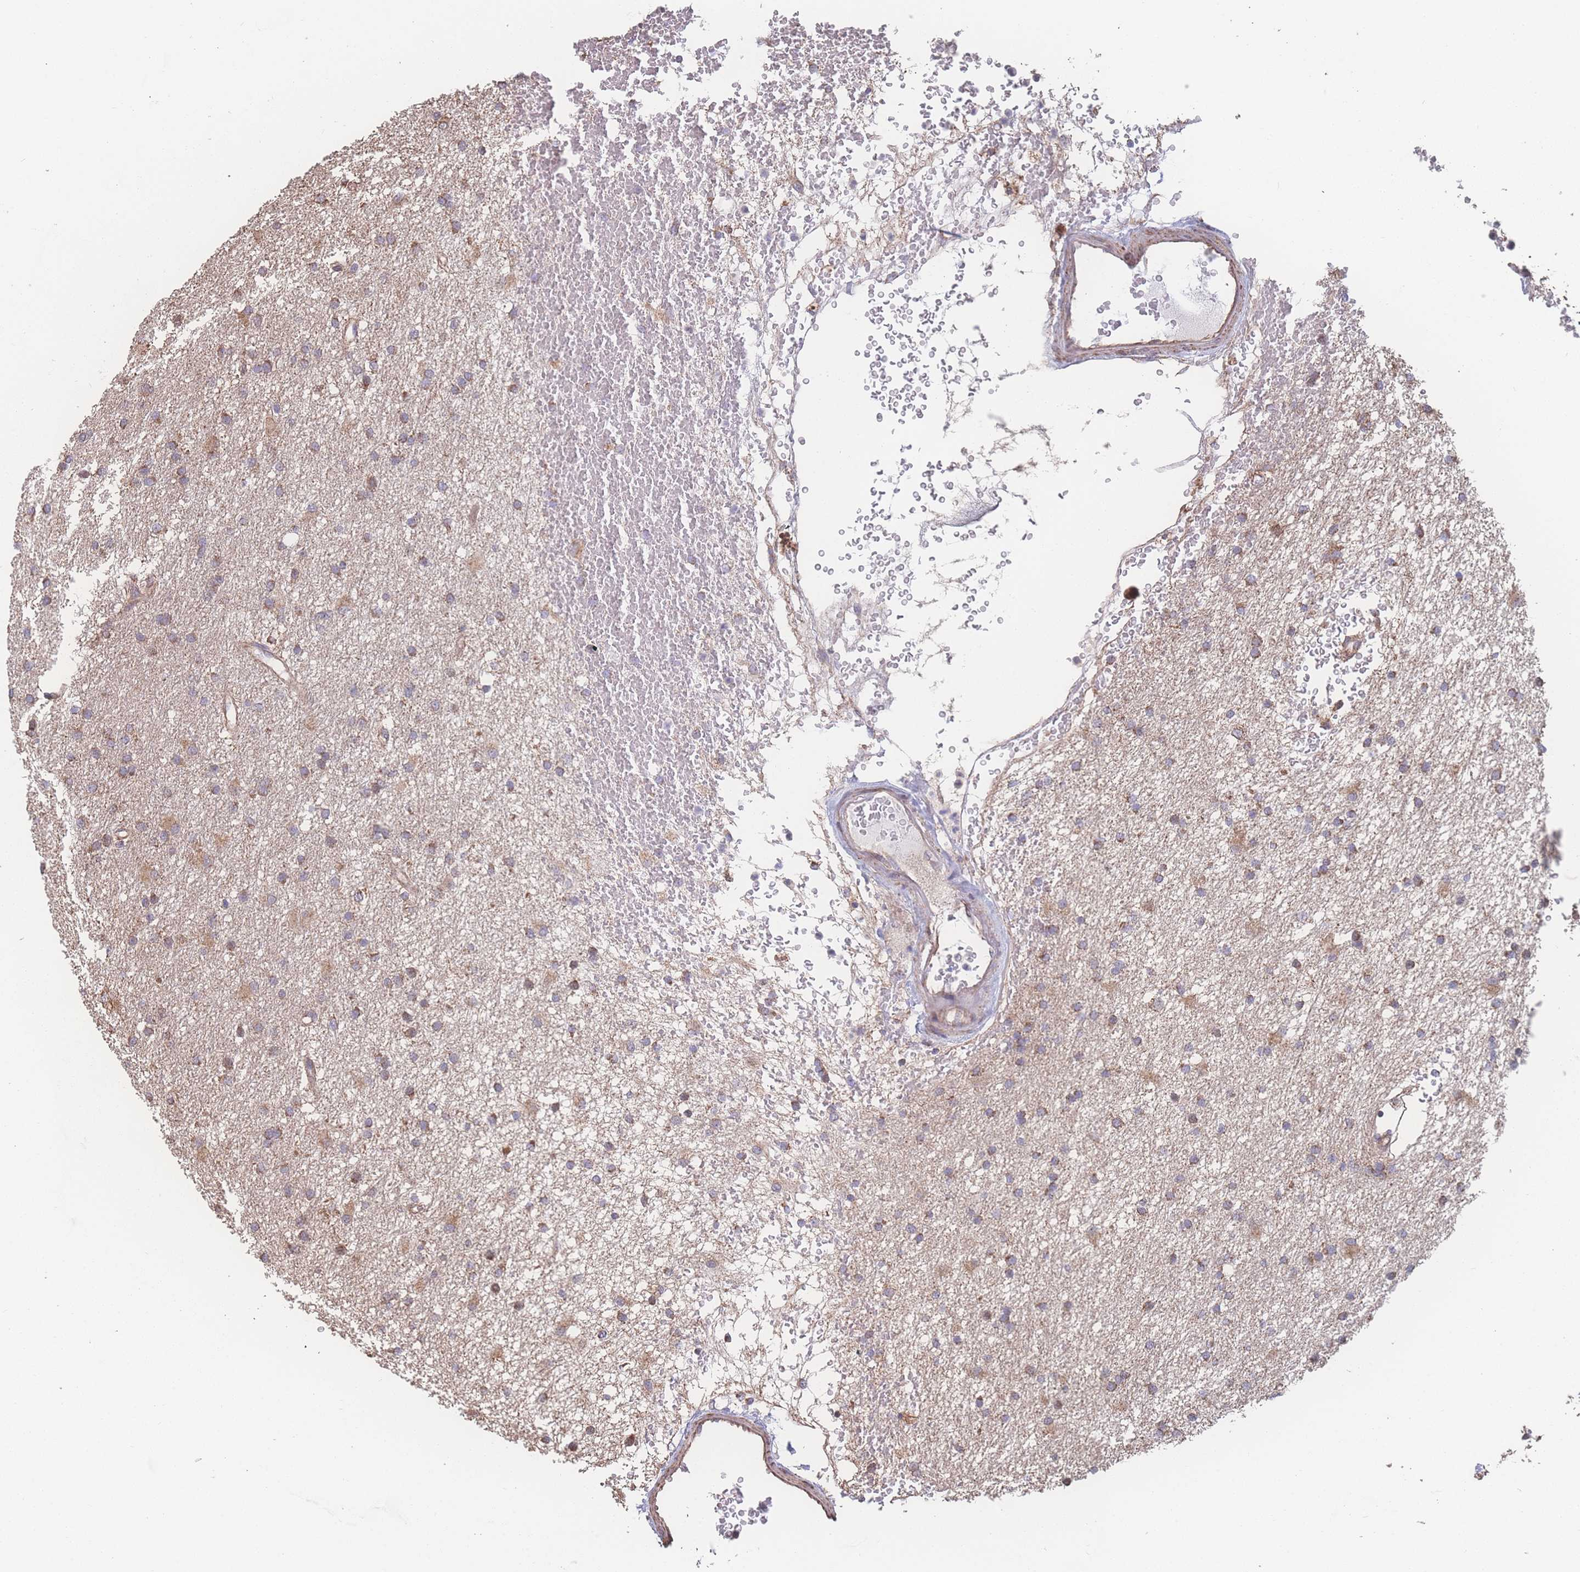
{"staining": {"intensity": "moderate", "quantity": "25%-75%", "location": "cytoplasmic/membranous"}, "tissue": "glioma", "cell_type": "Tumor cells", "image_type": "cancer", "snomed": [{"axis": "morphology", "description": "Glioma, malignant, High grade"}, {"axis": "topography", "description": "Brain"}], "caption": "Immunohistochemical staining of malignant high-grade glioma displays moderate cytoplasmic/membranous protein staining in about 25%-75% of tumor cells. The staining is performed using DAB brown chromogen to label protein expression. The nuclei are counter-stained blue using hematoxylin.", "gene": "SGSM3", "patient": {"sex": "male", "age": 77}}